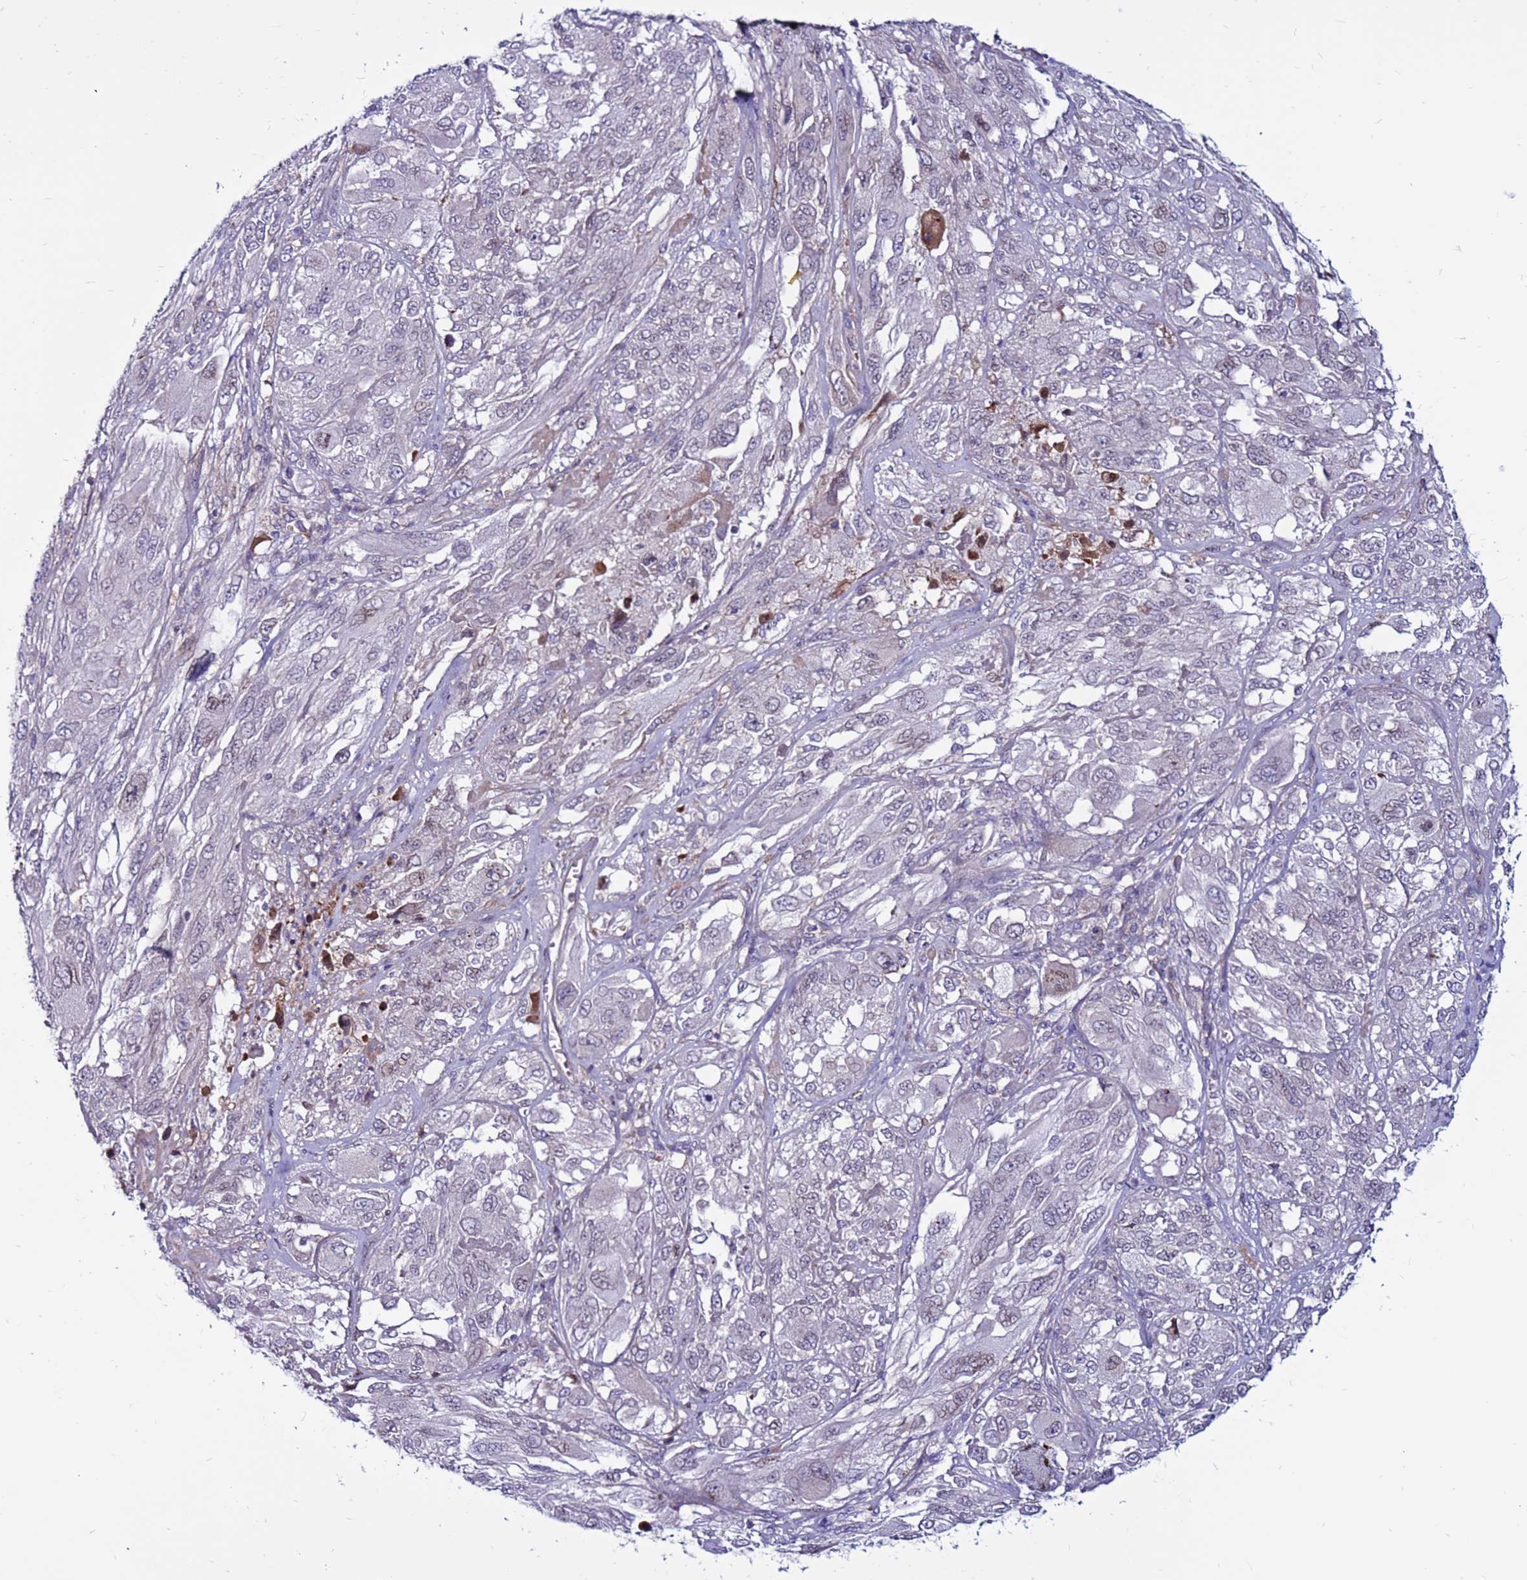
{"staining": {"intensity": "negative", "quantity": "none", "location": "none"}, "tissue": "melanoma", "cell_type": "Tumor cells", "image_type": "cancer", "snomed": [{"axis": "morphology", "description": "Malignant melanoma, NOS"}, {"axis": "topography", "description": "Skin"}], "caption": "This is a histopathology image of immunohistochemistry (IHC) staining of malignant melanoma, which shows no staining in tumor cells.", "gene": "CCDC71", "patient": {"sex": "female", "age": 91}}